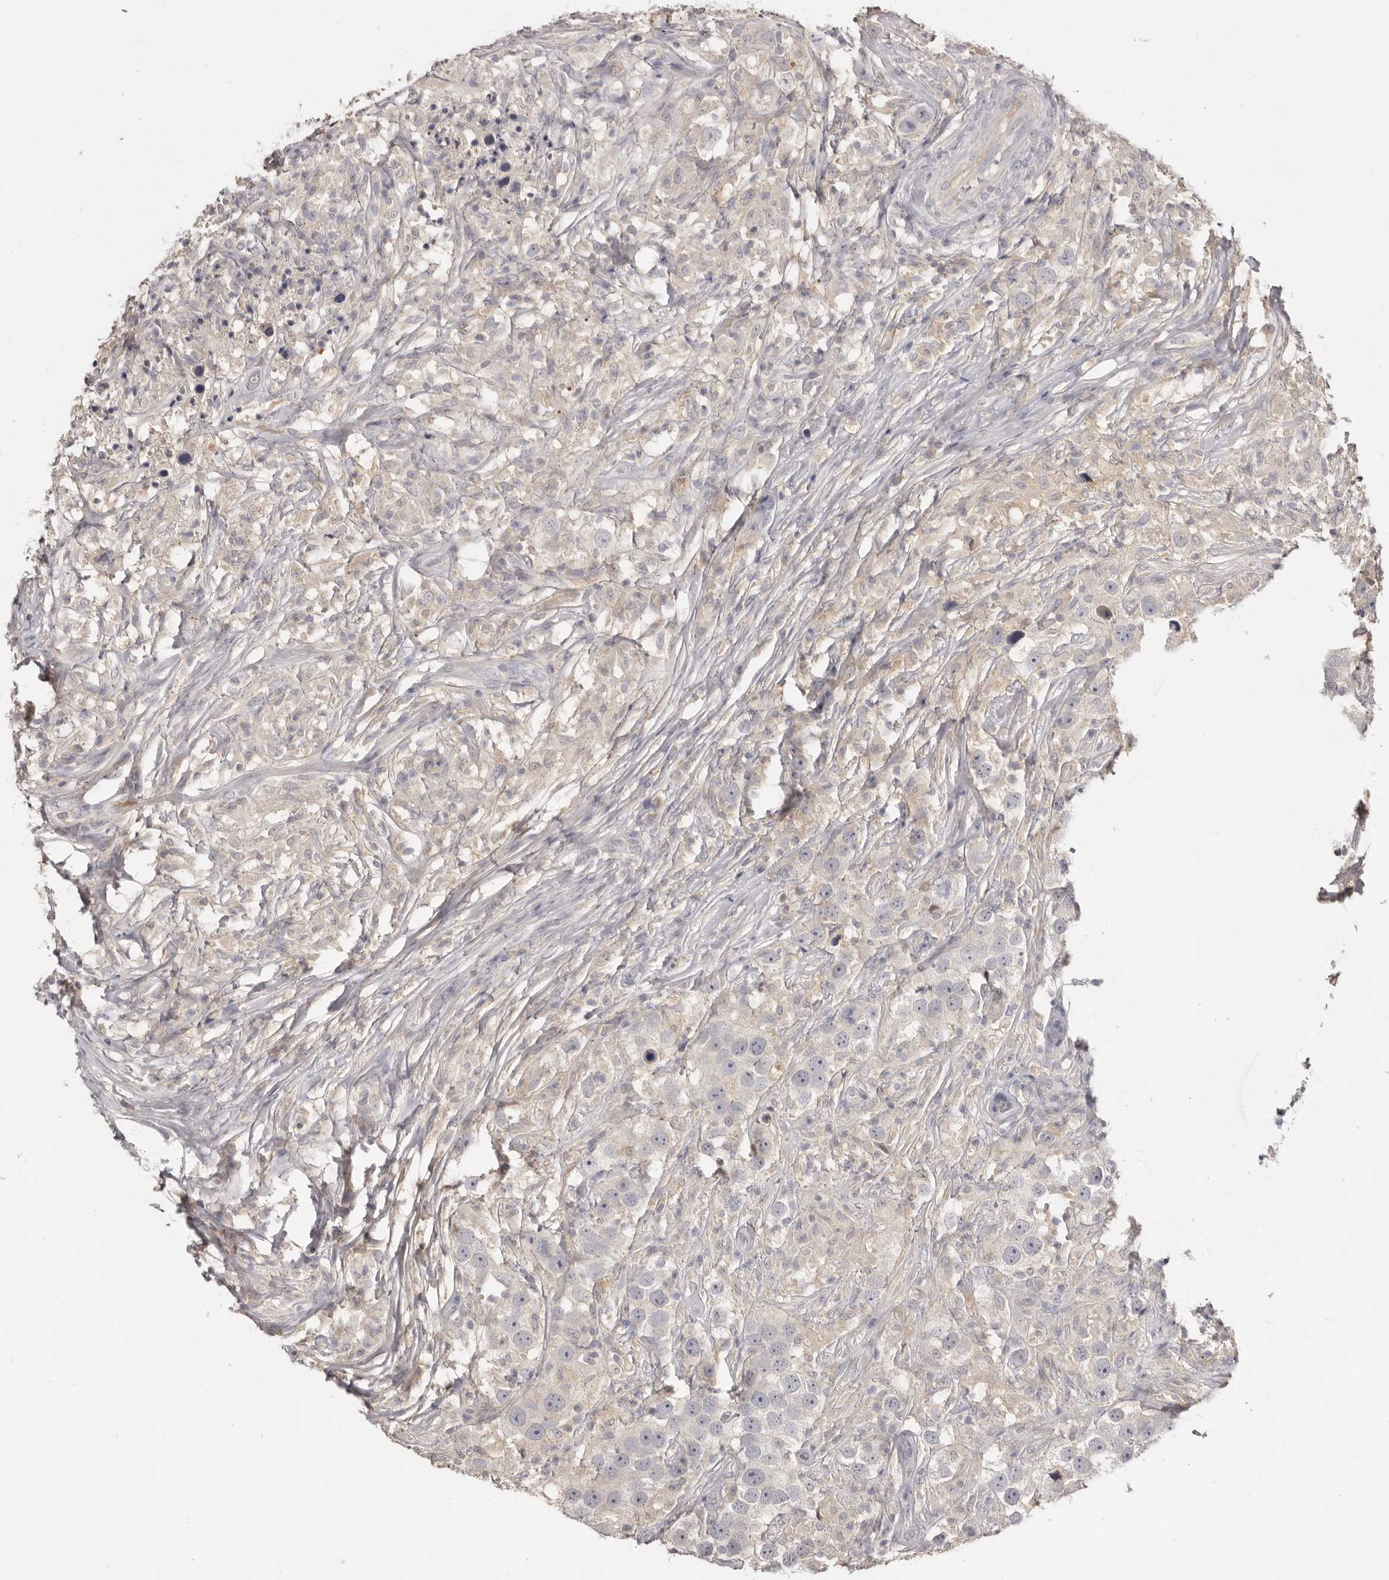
{"staining": {"intensity": "negative", "quantity": "none", "location": "none"}, "tissue": "testis cancer", "cell_type": "Tumor cells", "image_type": "cancer", "snomed": [{"axis": "morphology", "description": "Seminoma, NOS"}, {"axis": "topography", "description": "Testis"}], "caption": "Human testis cancer stained for a protein using IHC shows no staining in tumor cells.", "gene": "SCUBE2", "patient": {"sex": "male", "age": 49}}